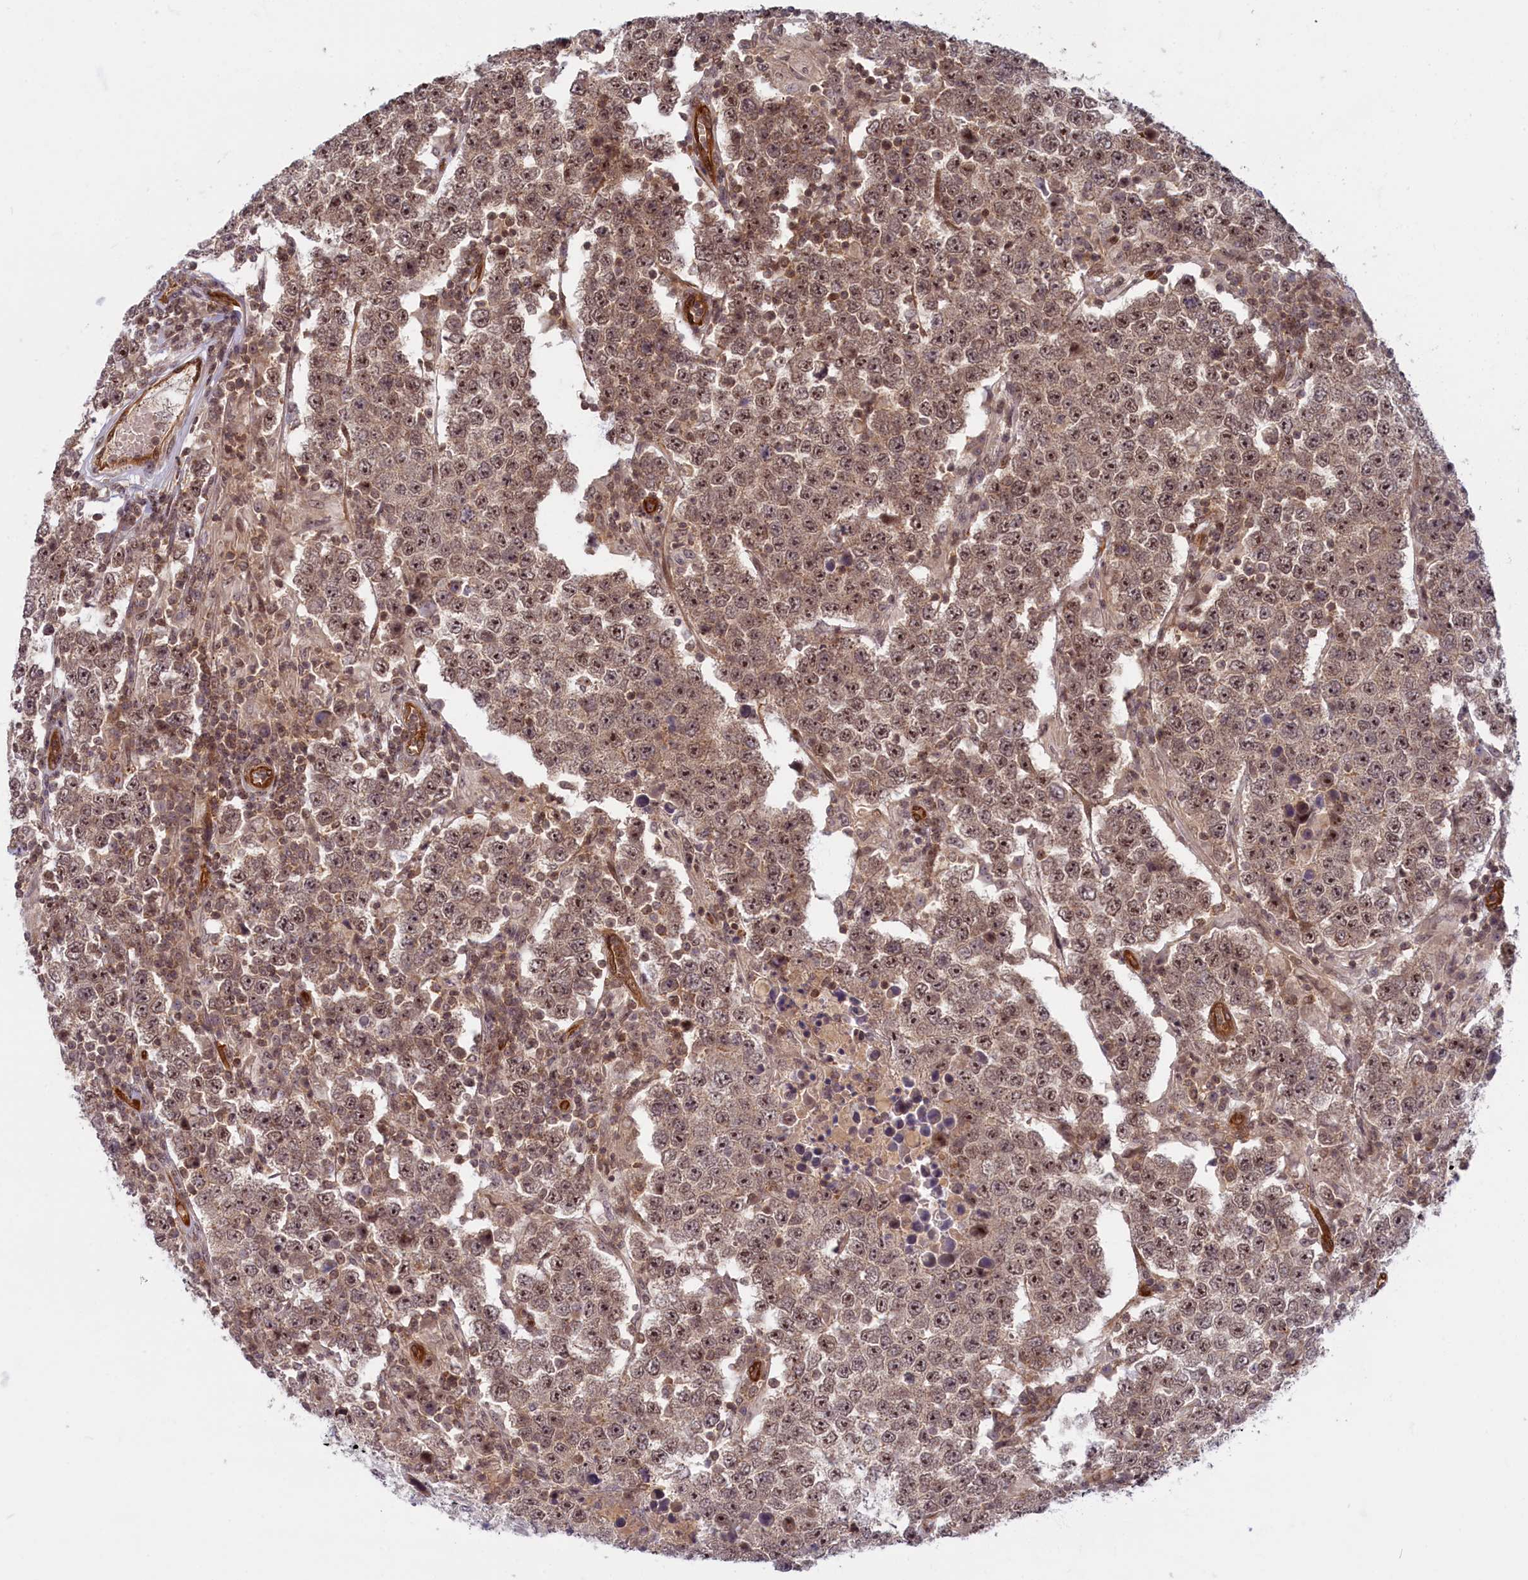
{"staining": {"intensity": "moderate", "quantity": ">75%", "location": "nuclear"}, "tissue": "testis cancer", "cell_type": "Tumor cells", "image_type": "cancer", "snomed": [{"axis": "morphology", "description": "Normal tissue, NOS"}, {"axis": "morphology", "description": "Urothelial carcinoma, High grade"}, {"axis": "morphology", "description": "Seminoma, NOS"}, {"axis": "morphology", "description": "Carcinoma, Embryonal, NOS"}, {"axis": "topography", "description": "Urinary bladder"}, {"axis": "topography", "description": "Testis"}], "caption": "Brown immunohistochemical staining in testis cancer (high-grade urothelial carcinoma) shows moderate nuclear staining in approximately >75% of tumor cells.", "gene": "SNRK", "patient": {"sex": "male", "age": 41}}